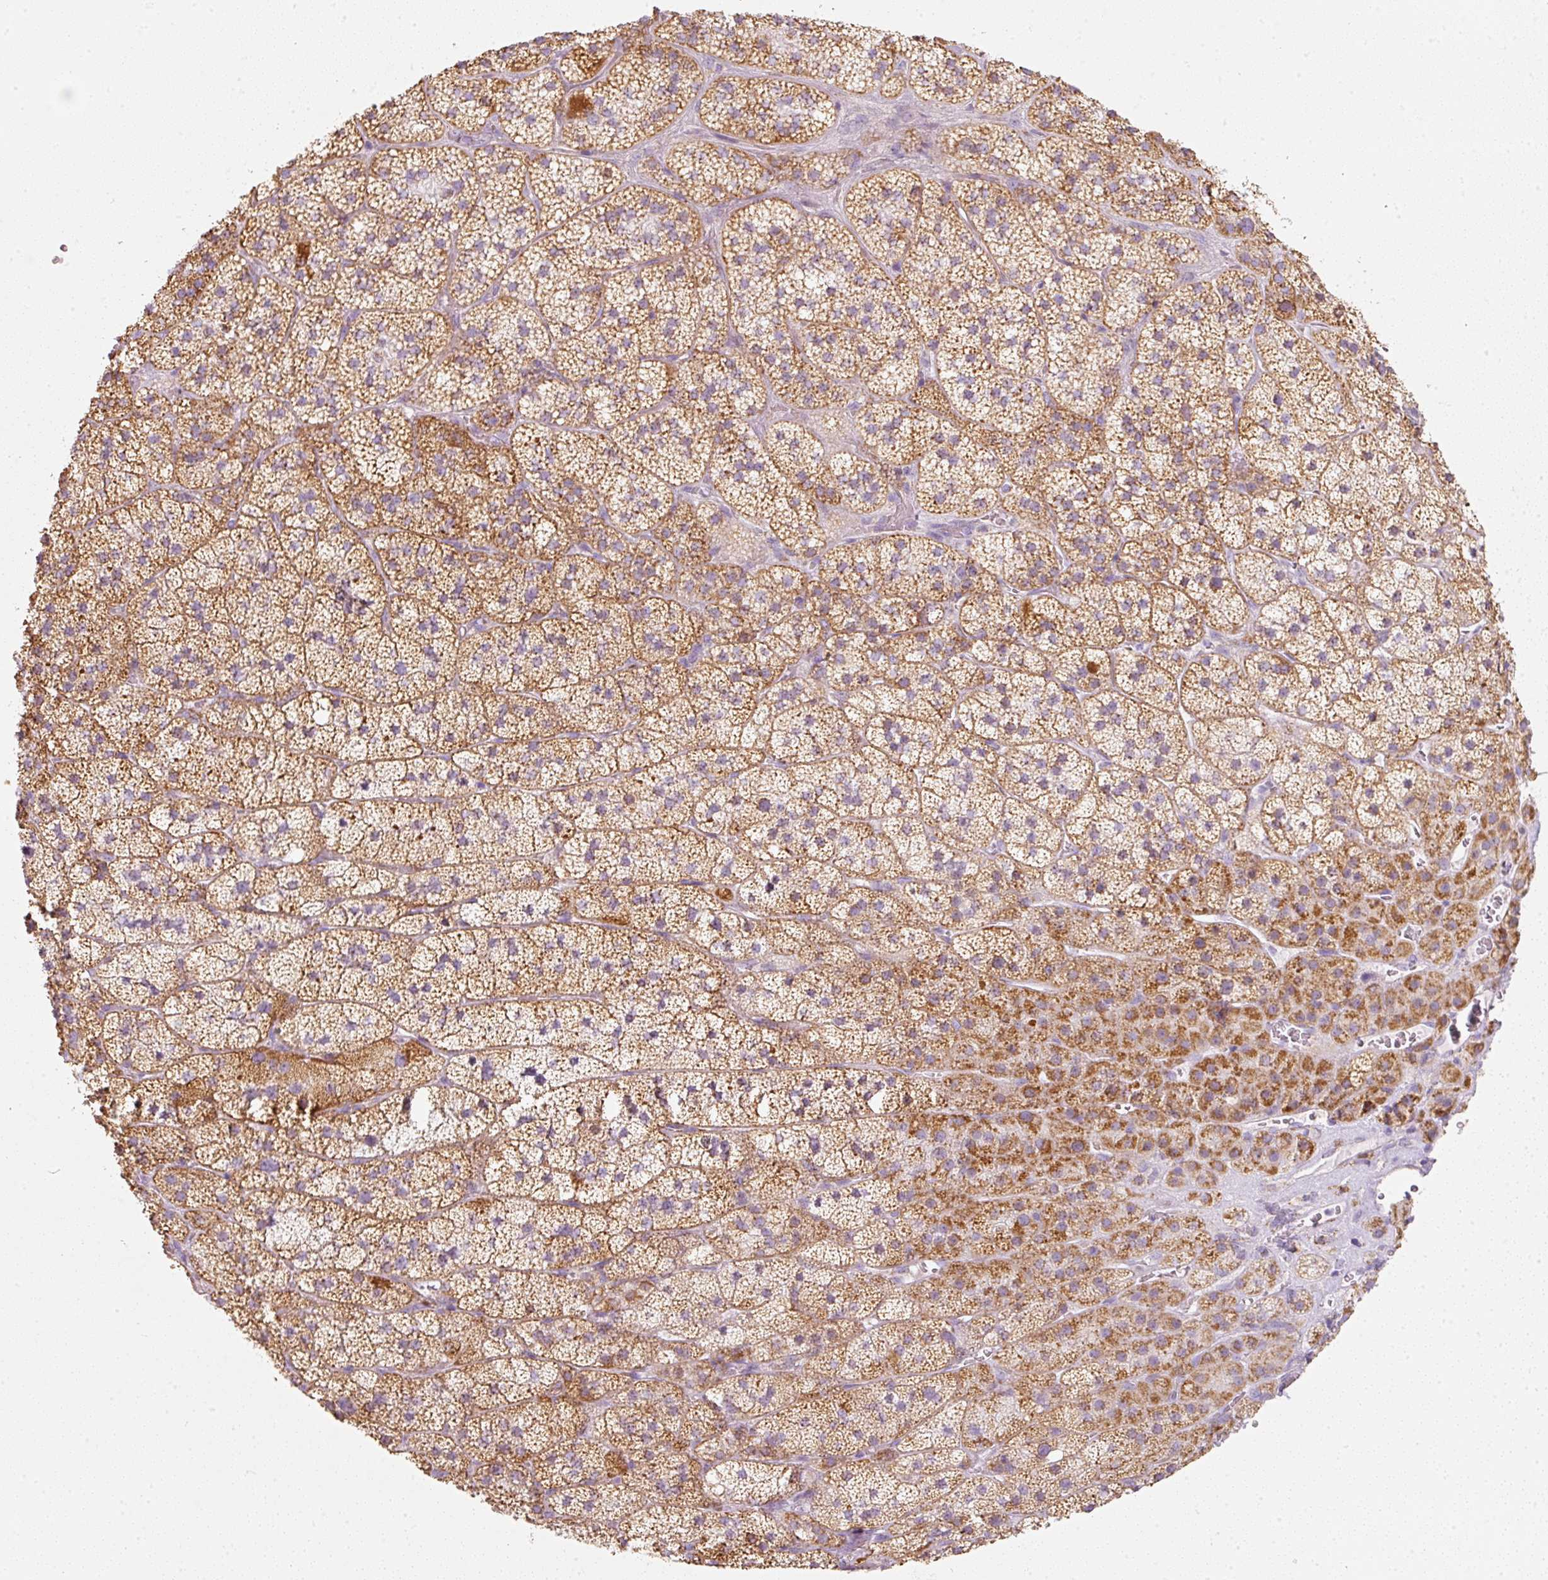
{"staining": {"intensity": "moderate", "quantity": ">75%", "location": "cytoplasmic/membranous,nuclear"}, "tissue": "adrenal gland", "cell_type": "Glandular cells", "image_type": "normal", "snomed": [{"axis": "morphology", "description": "Normal tissue, NOS"}, {"axis": "topography", "description": "Adrenal gland"}], "caption": "Immunohistochemical staining of unremarkable adrenal gland shows >75% levels of moderate cytoplasmic/membranous,nuclear protein positivity in about >75% of glandular cells.", "gene": "DUT", "patient": {"sex": "male", "age": 57}}